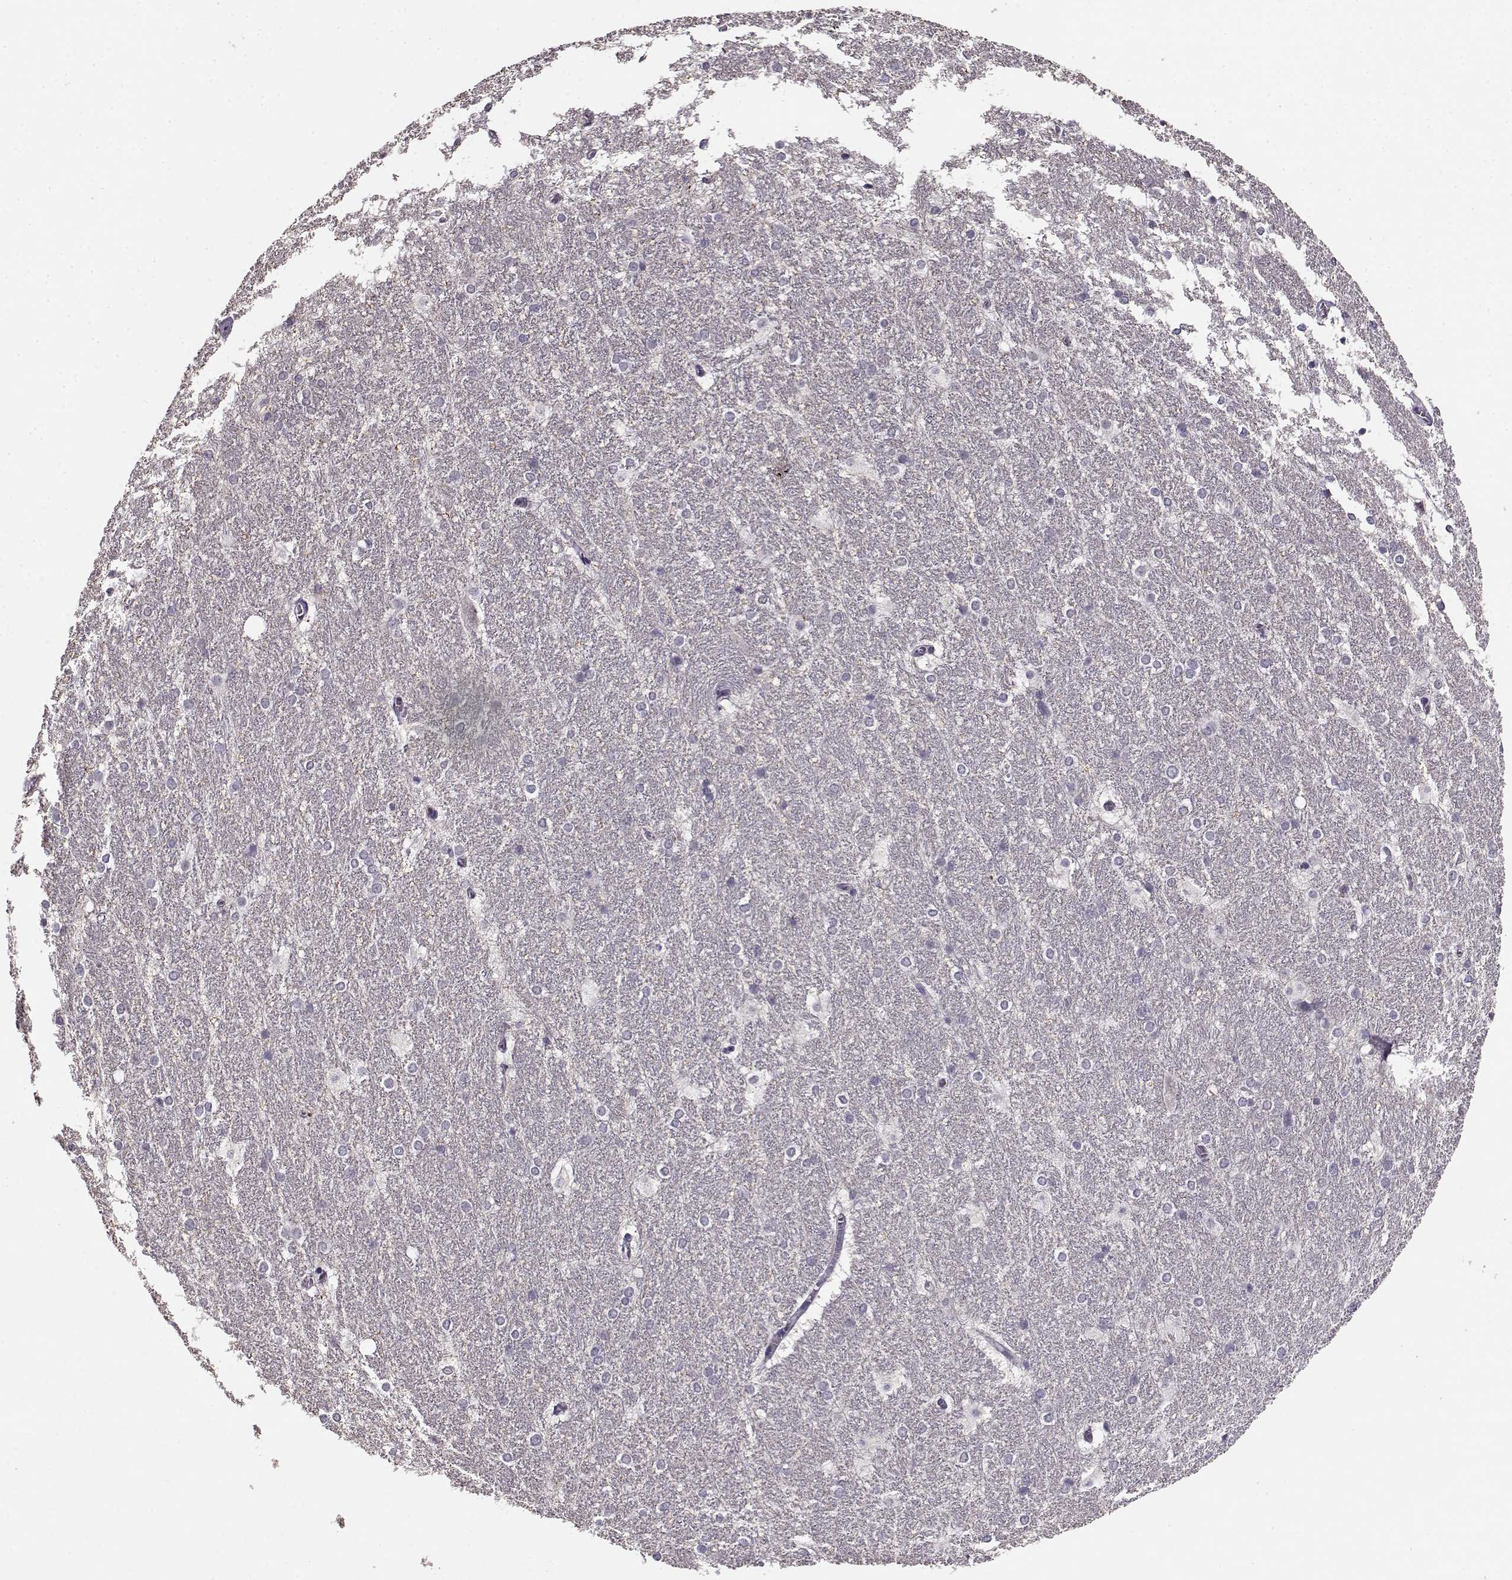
{"staining": {"intensity": "negative", "quantity": "none", "location": "none"}, "tissue": "hippocampus", "cell_type": "Glial cells", "image_type": "normal", "snomed": [{"axis": "morphology", "description": "Normal tissue, NOS"}, {"axis": "topography", "description": "Cerebral cortex"}, {"axis": "topography", "description": "Hippocampus"}], "caption": "Immunohistochemical staining of normal hippocampus demonstrates no significant staining in glial cells.", "gene": "RP1L1", "patient": {"sex": "female", "age": 19}}